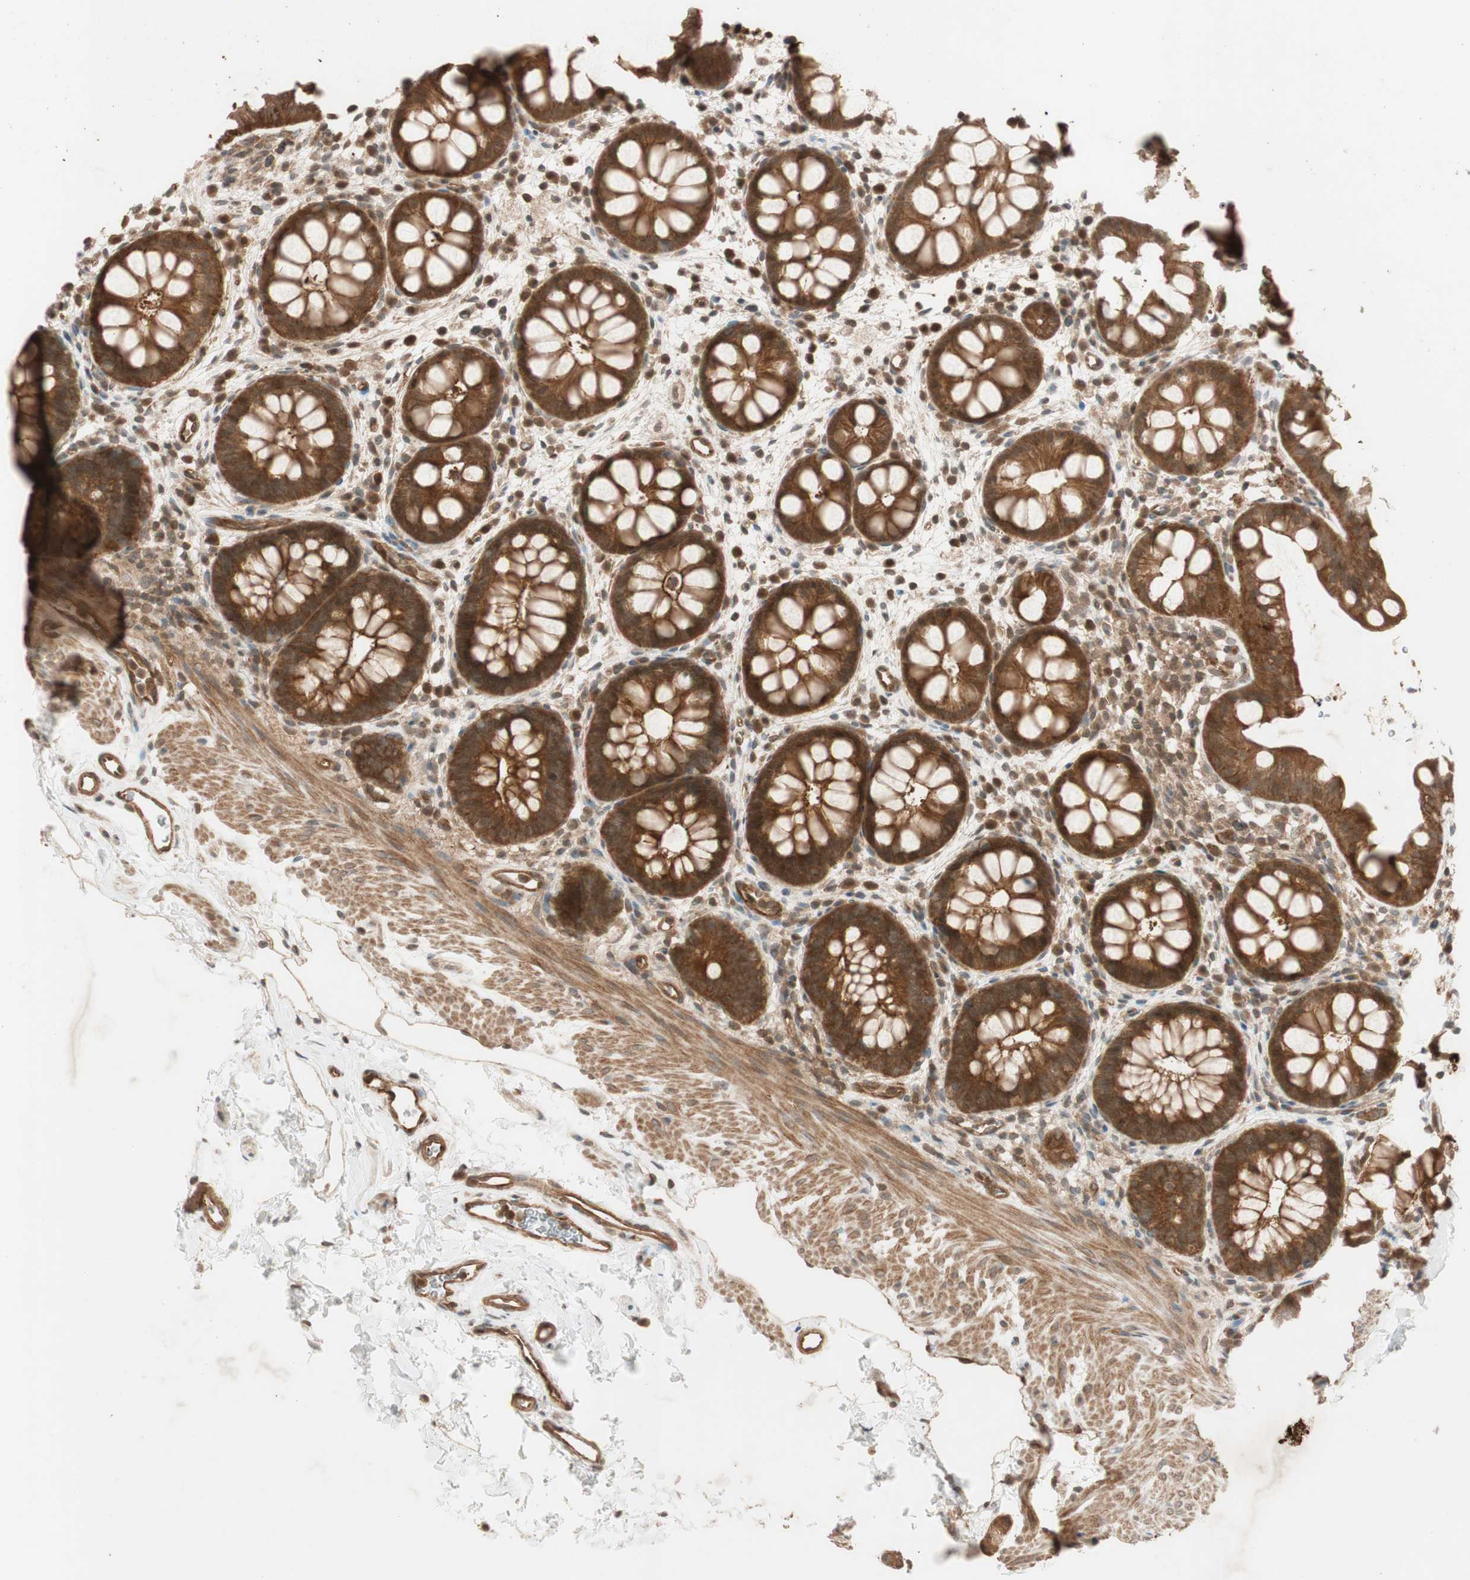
{"staining": {"intensity": "strong", "quantity": ">75%", "location": "cytoplasmic/membranous"}, "tissue": "rectum", "cell_type": "Glandular cells", "image_type": "normal", "snomed": [{"axis": "morphology", "description": "Normal tissue, NOS"}, {"axis": "topography", "description": "Rectum"}], "caption": "The photomicrograph reveals staining of normal rectum, revealing strong cytoplasmic/membranous protein staining (brown color) within glandular cells. (Brightfield microscopy of DAB IHC at high magnification).", "gene": "EPHA8", "patient": {"sex": "female", "age": 24}}